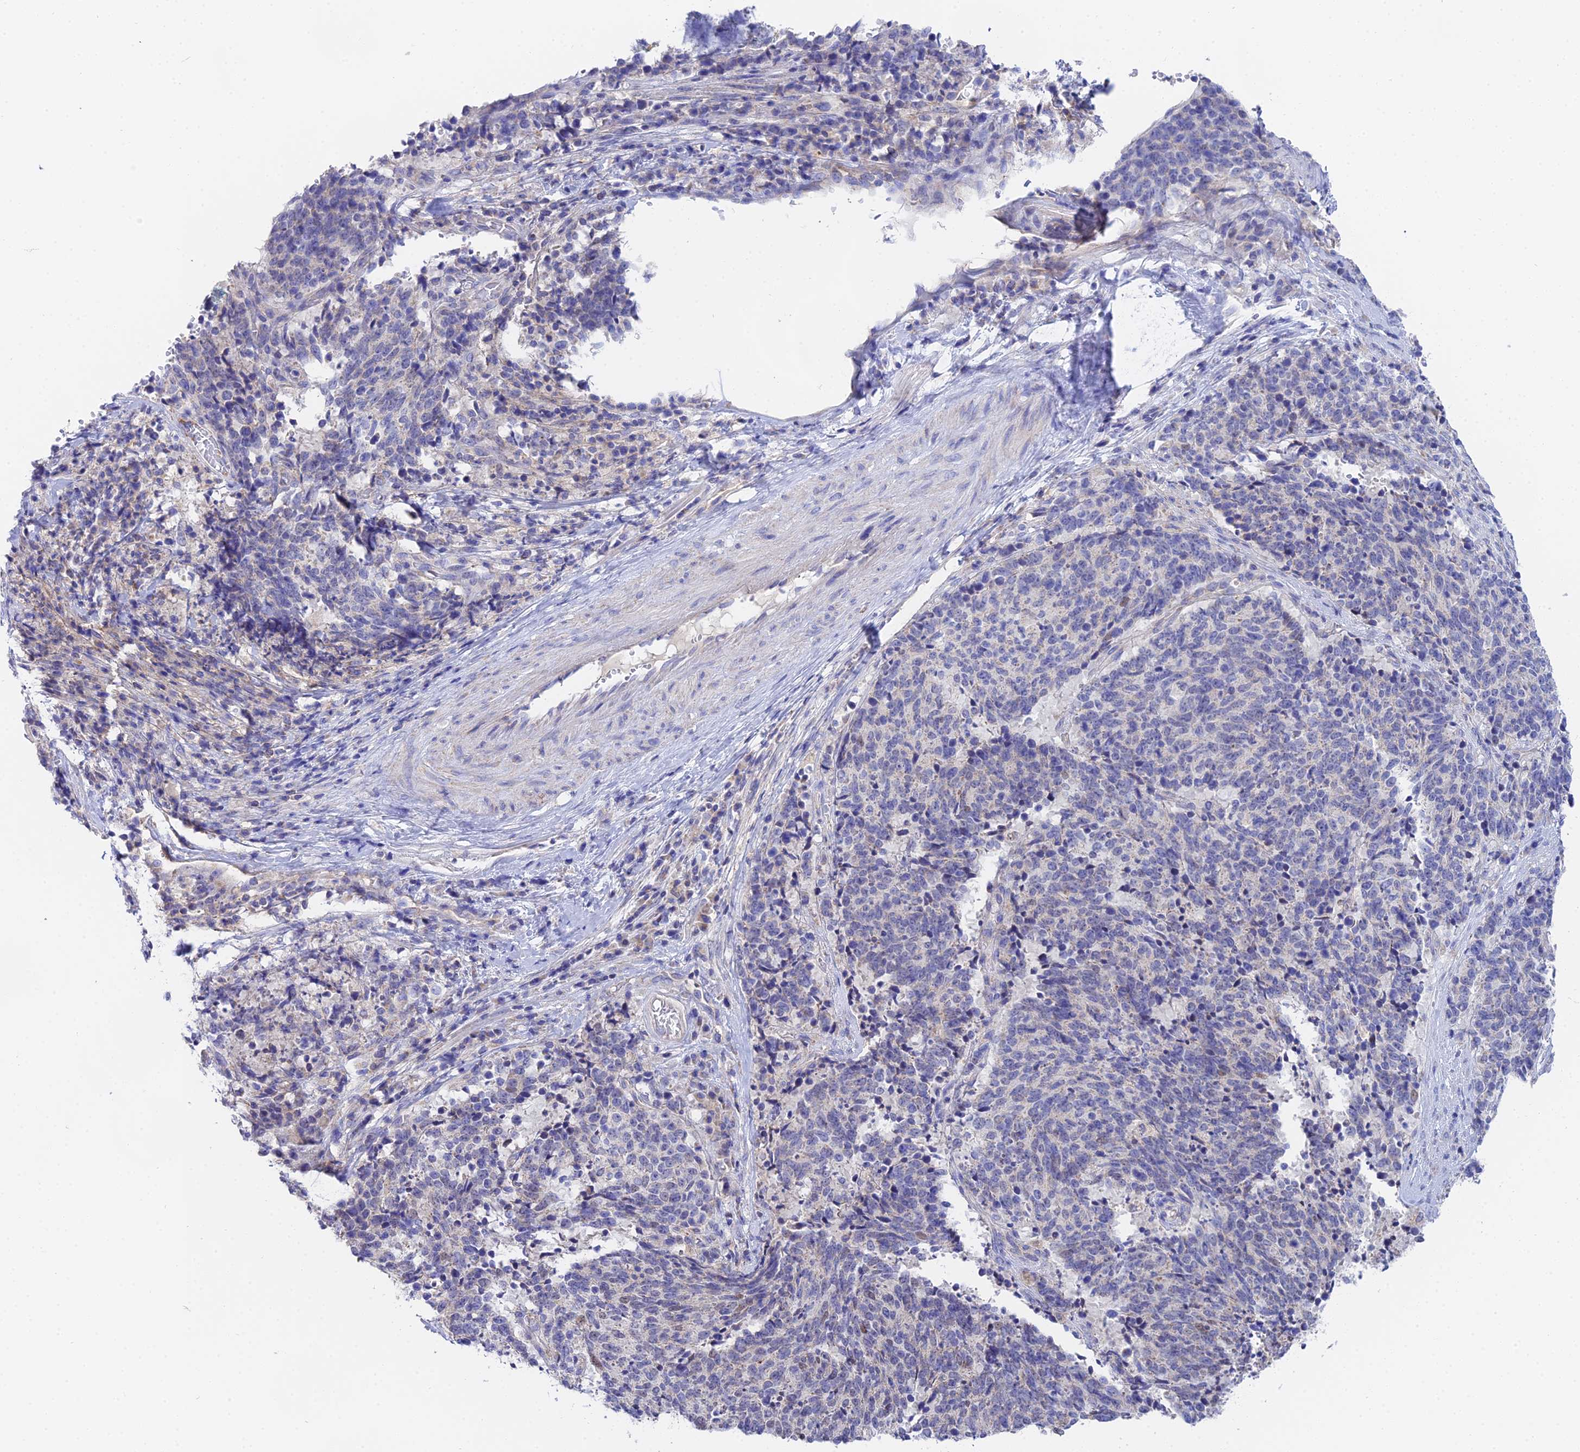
{"staining": {"intensity": "negative", "quantity": "none", "location": "none"}, "tissue": "cervical cancer", "cell_type": "Tumor cells", "image_type": "cancer", "snomed": [{"axis": "morphology", "description": "Squamous cell carcinoma, NOS"}, {"axis": "topography", "description": "Cervix"}], "caption": "High power microscopy histopathology image of an IHC photomicrograph of squamous cell carcinoma (cervical), revealing no significant expression in tumor cells.", "gene": "PPP2R2C", "patient": {"sex": "female", "age": 29}}